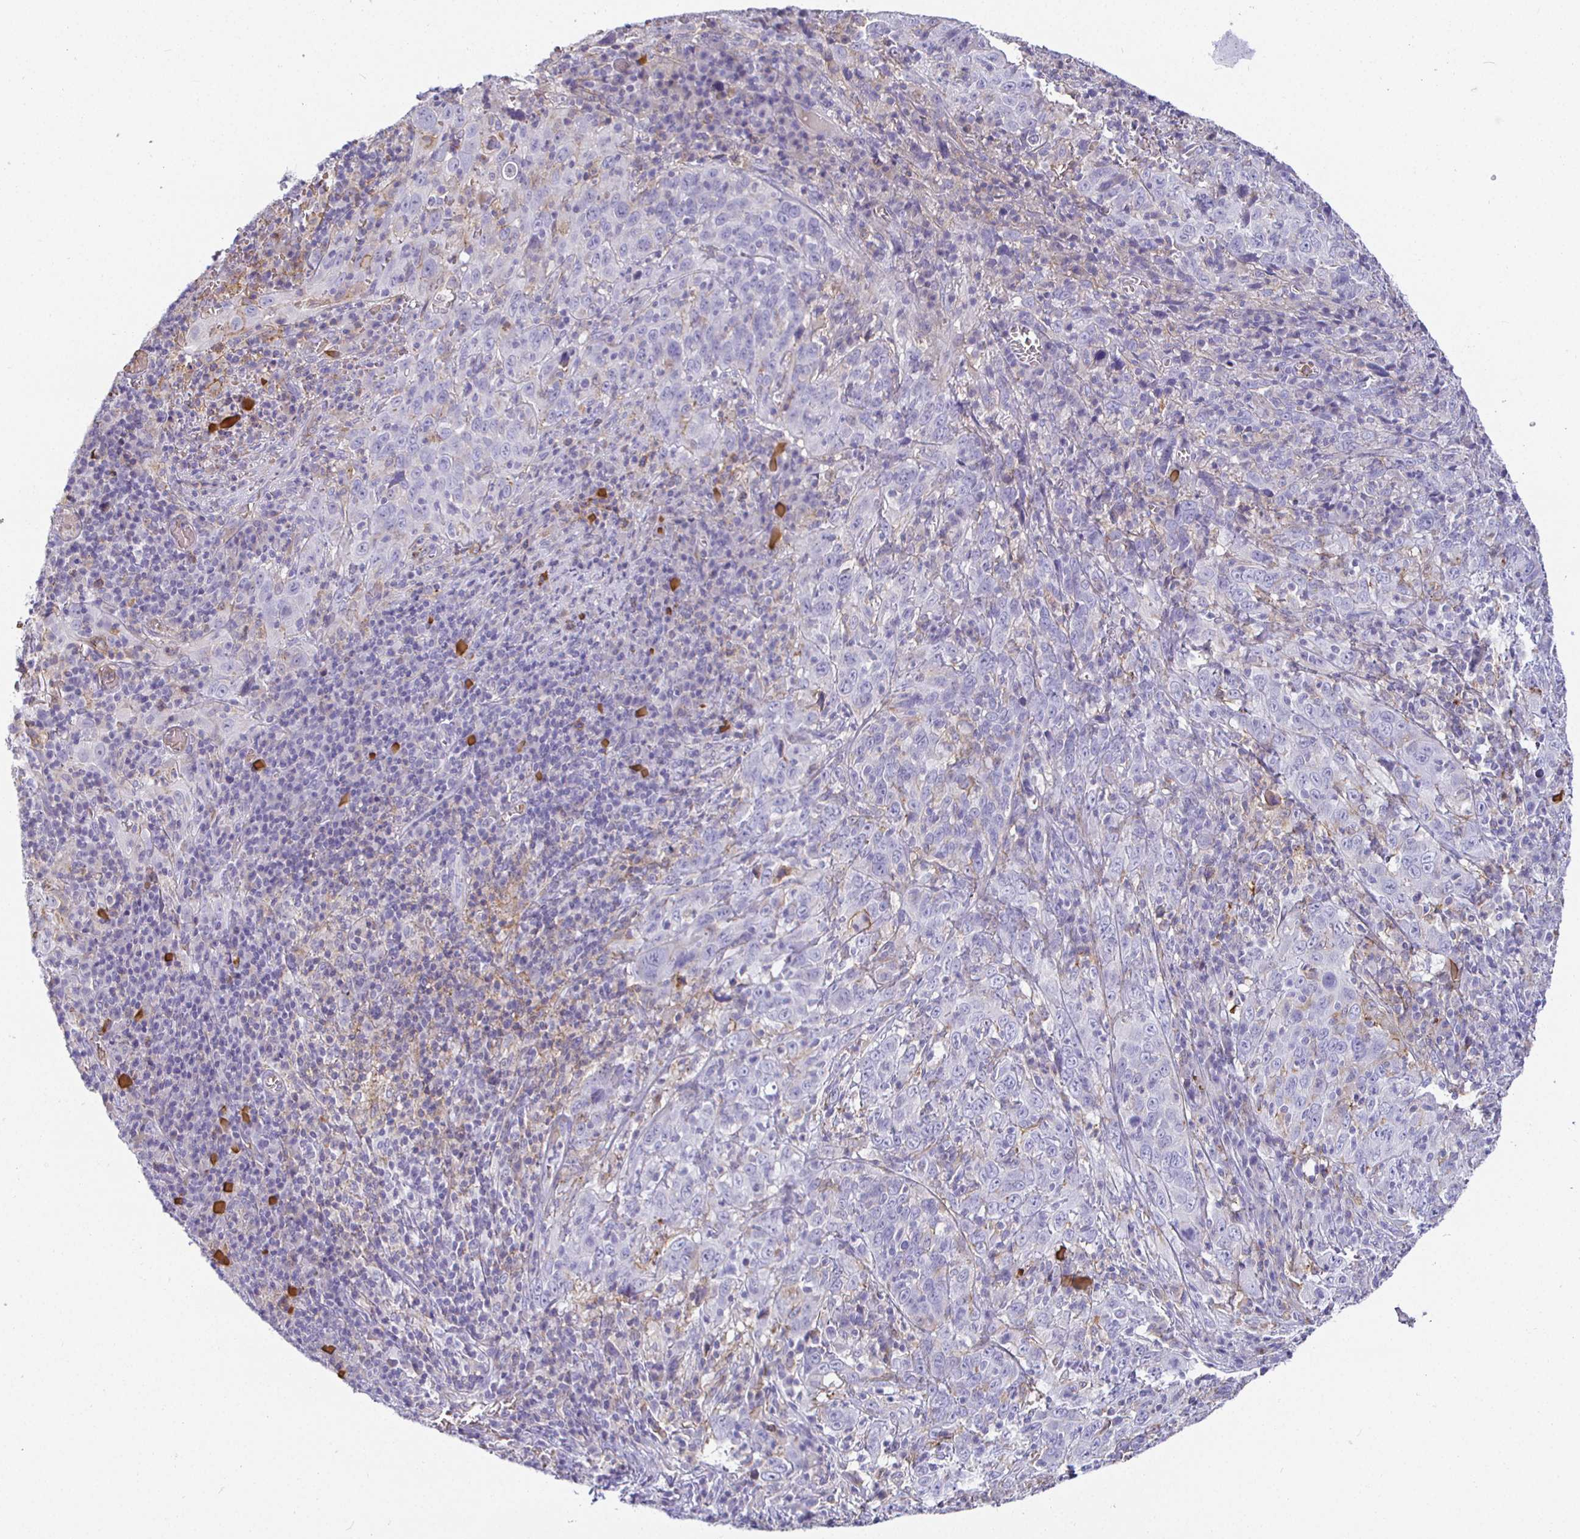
{"staining": {"intensity": "negative", "quantity": "none", "location": "none"}, "tissue": "cervical cancer", "cell_type": "Tumor cells", "image_type": "cancer", "snomed": [{"axis": "morphology", "description": "Squamous cell carcinoma, NOS"}, {"axis": "topography", "description": "Cervix"}], "caption": "An image of squamous cell carcinoma (cervical) stained for a protein exhibits no brown staining in tumor cells.", "gene": "SIRPA", "patient": {"sex": "female", "age": 46}}